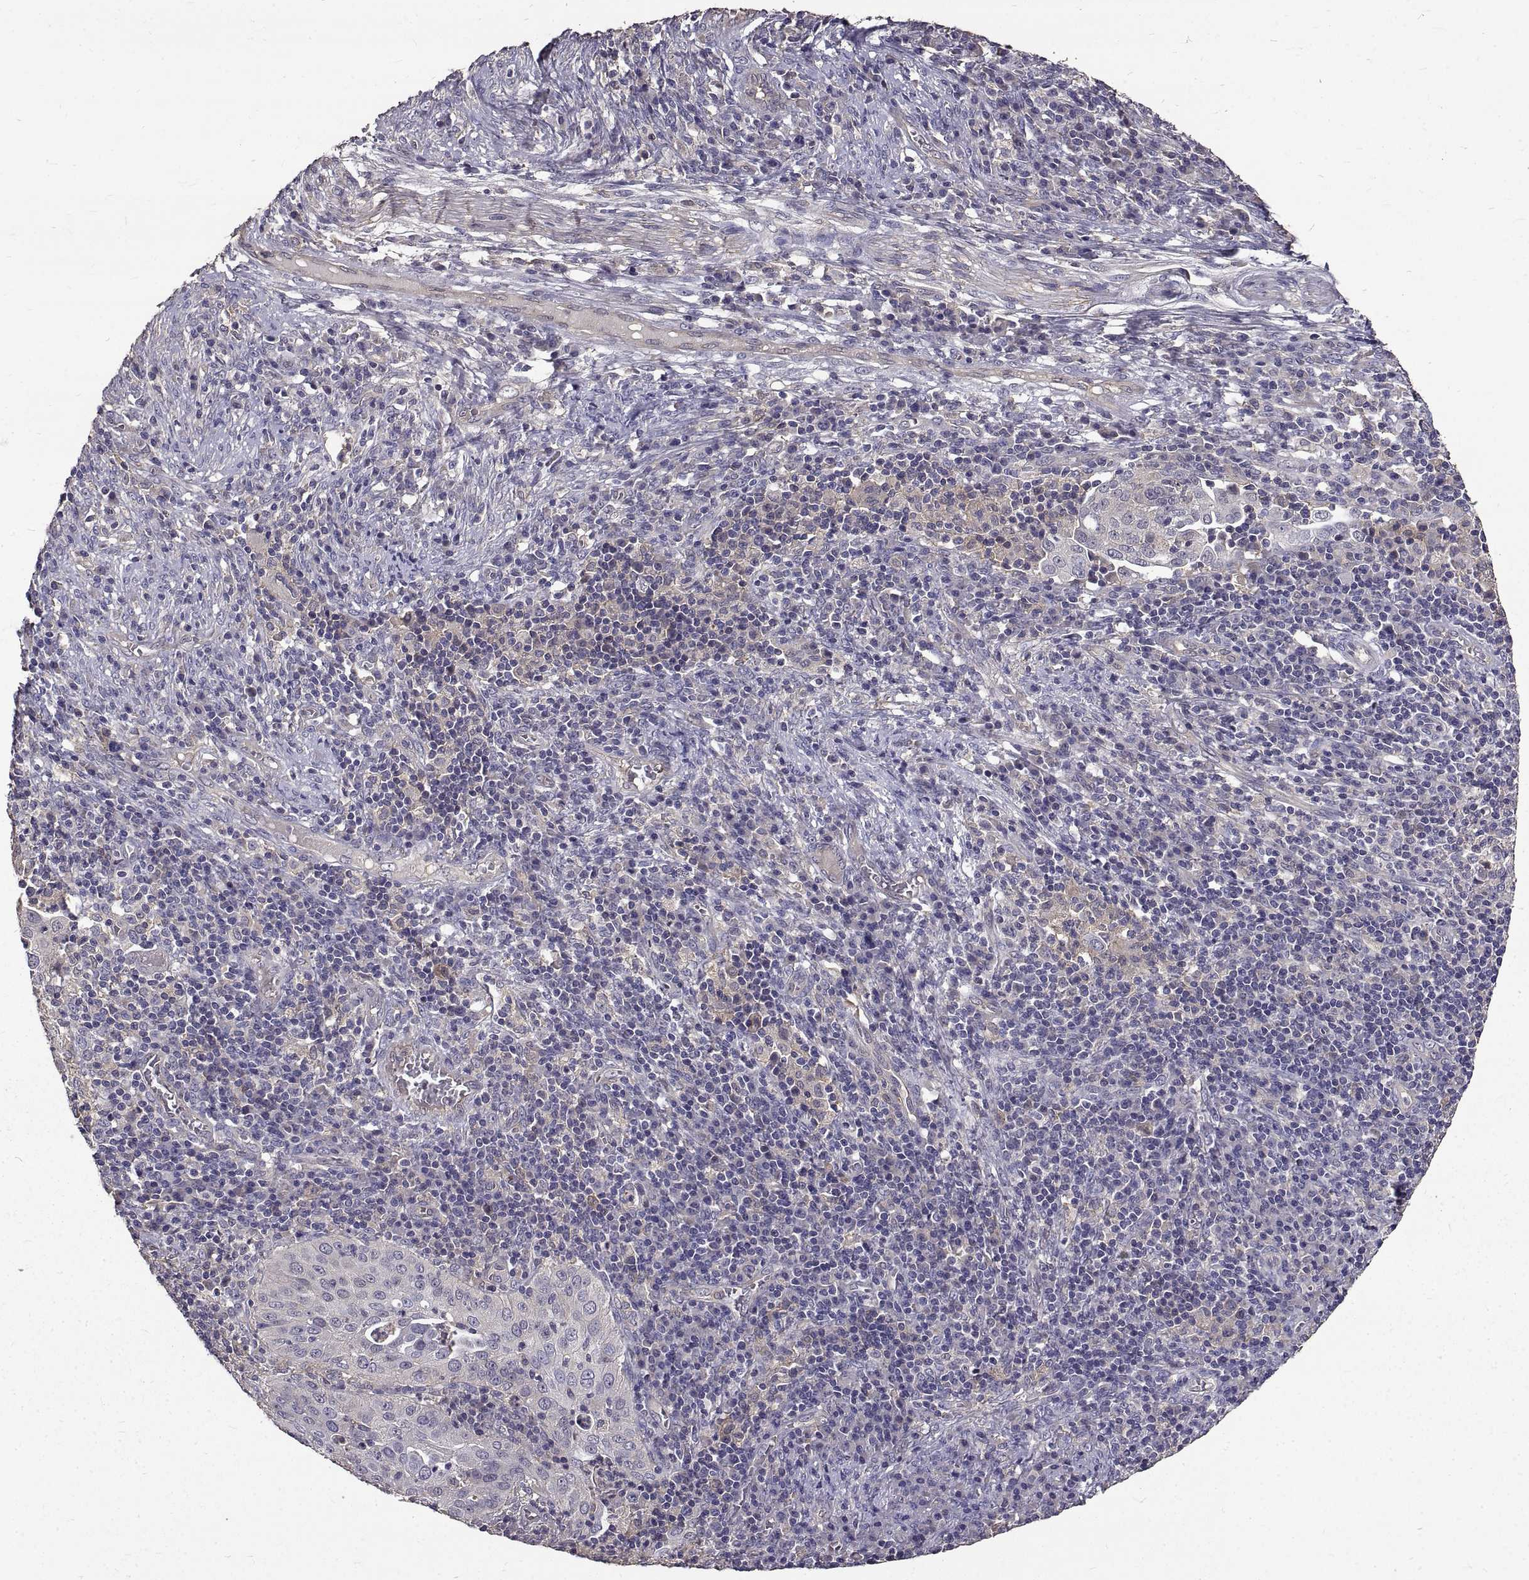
{"staining": {"intensity": "negative", "quantity": "none", "location": "none"}, "tissue": "cervical cancer", "cell_type": "Tumor cells", "image_type": "cancer", "snomed": [{"axis": "morphology", "description": "Squamous cell carcinoma, NOS"}, {"axis": "topography", "description": "Cervix"}], "caption": "The image reveals no significant expression in tumor cells of cervical cancer (squamous cell carcinoma).", "gene": "PEA15", "patient": {"sex": "female", "age": 39}}